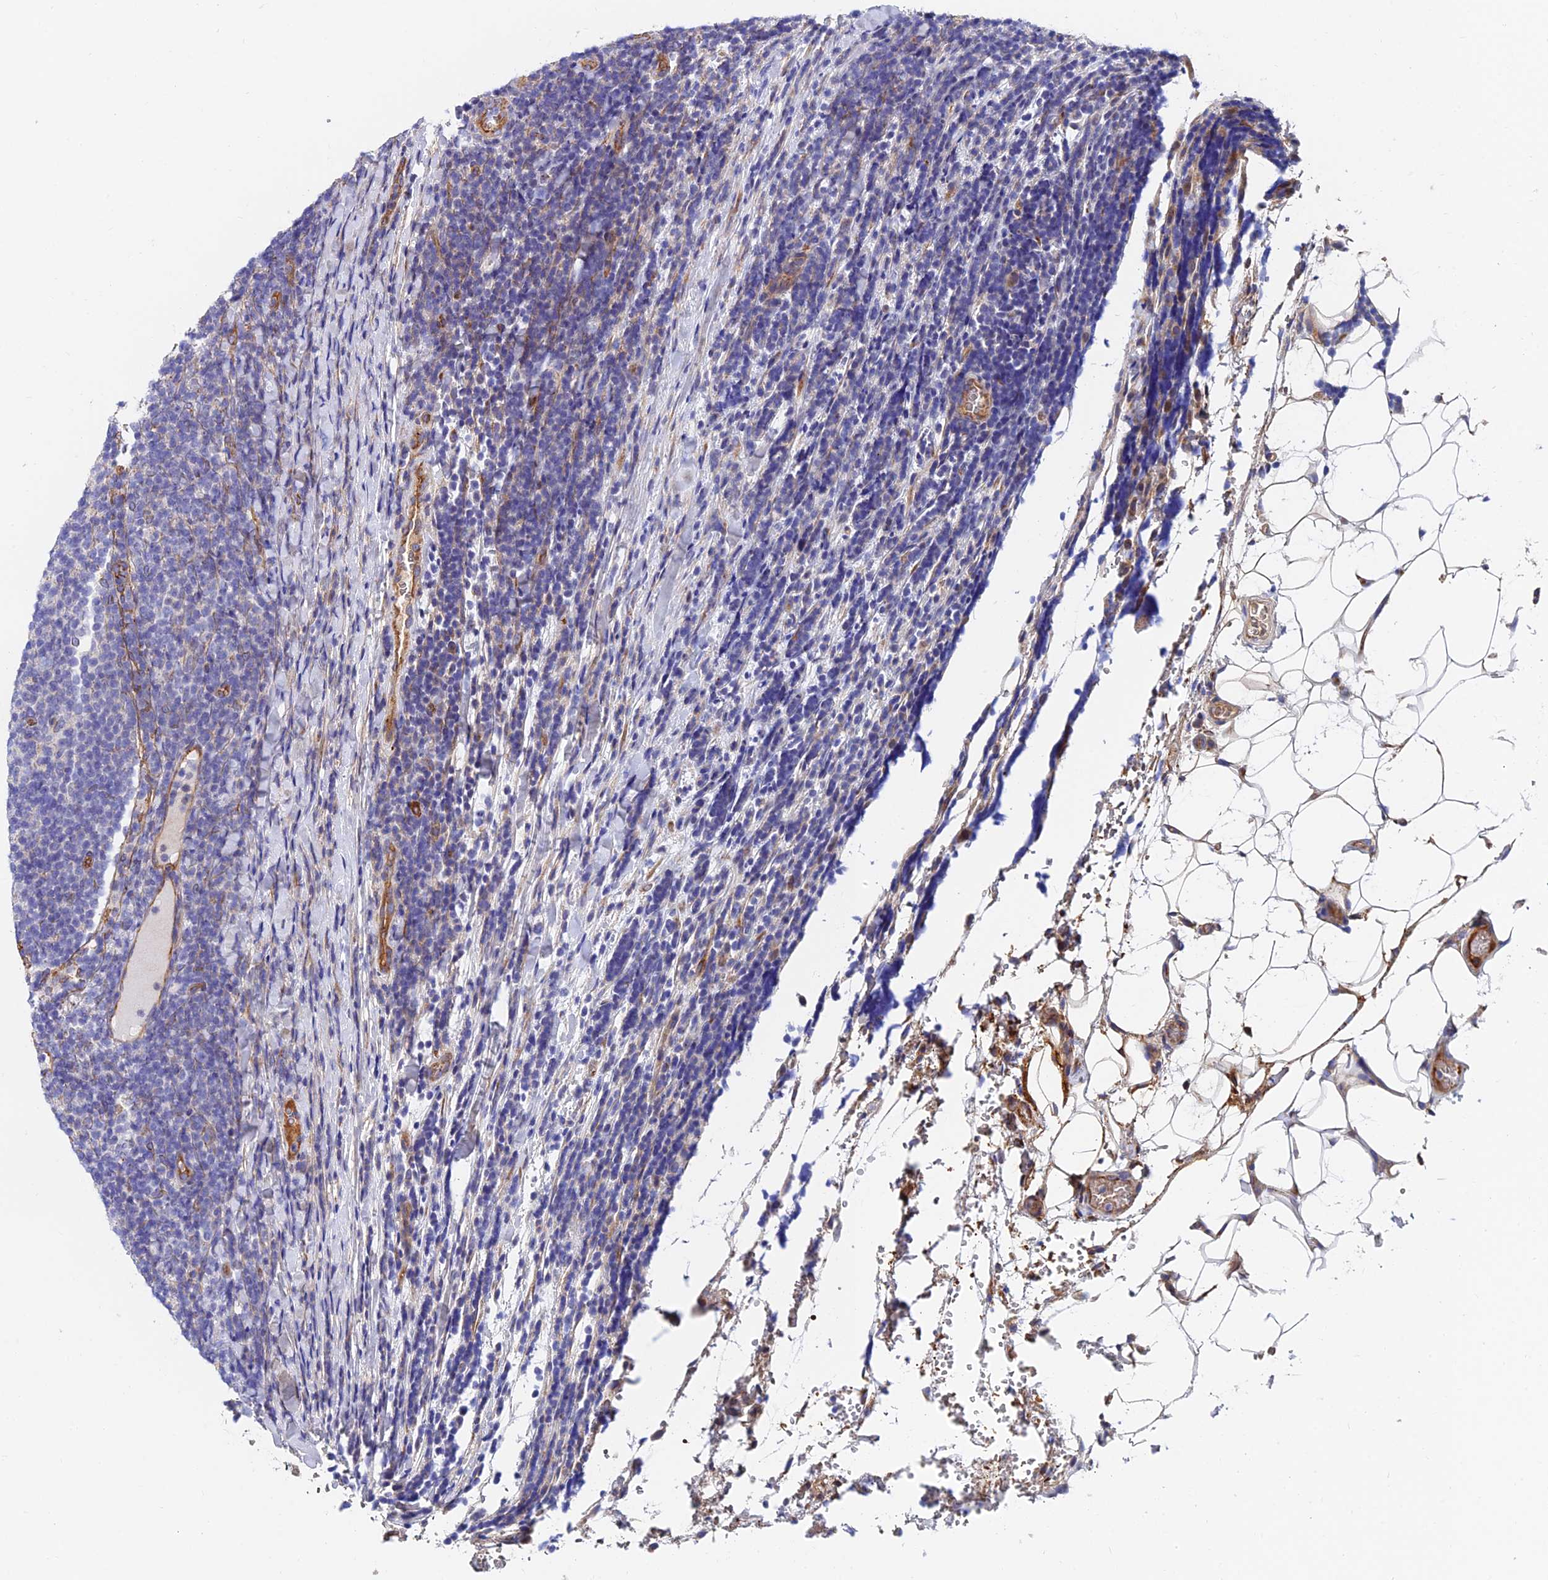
{"staining": {"intensity": "negative", "quantity": "none", "location": "none"}, "tissue": "lymphoma", "cell_type": "Tumor cells", "image_type": "cancer", "snomed": [{"axis": "morphology", "description": "Malignant lymphoma, non-Hodgkin's type, Low grade"}, {"axis": "topography", "description": "Lymph node"}], "caption": "An image of malignant lymphoma, non-Hodgkin's type (low-grade) stained for a protein reveals no brown staining in tumor cells.", "gene": "ADGRF3", "patient": {"sex": "male", "age": 66}}